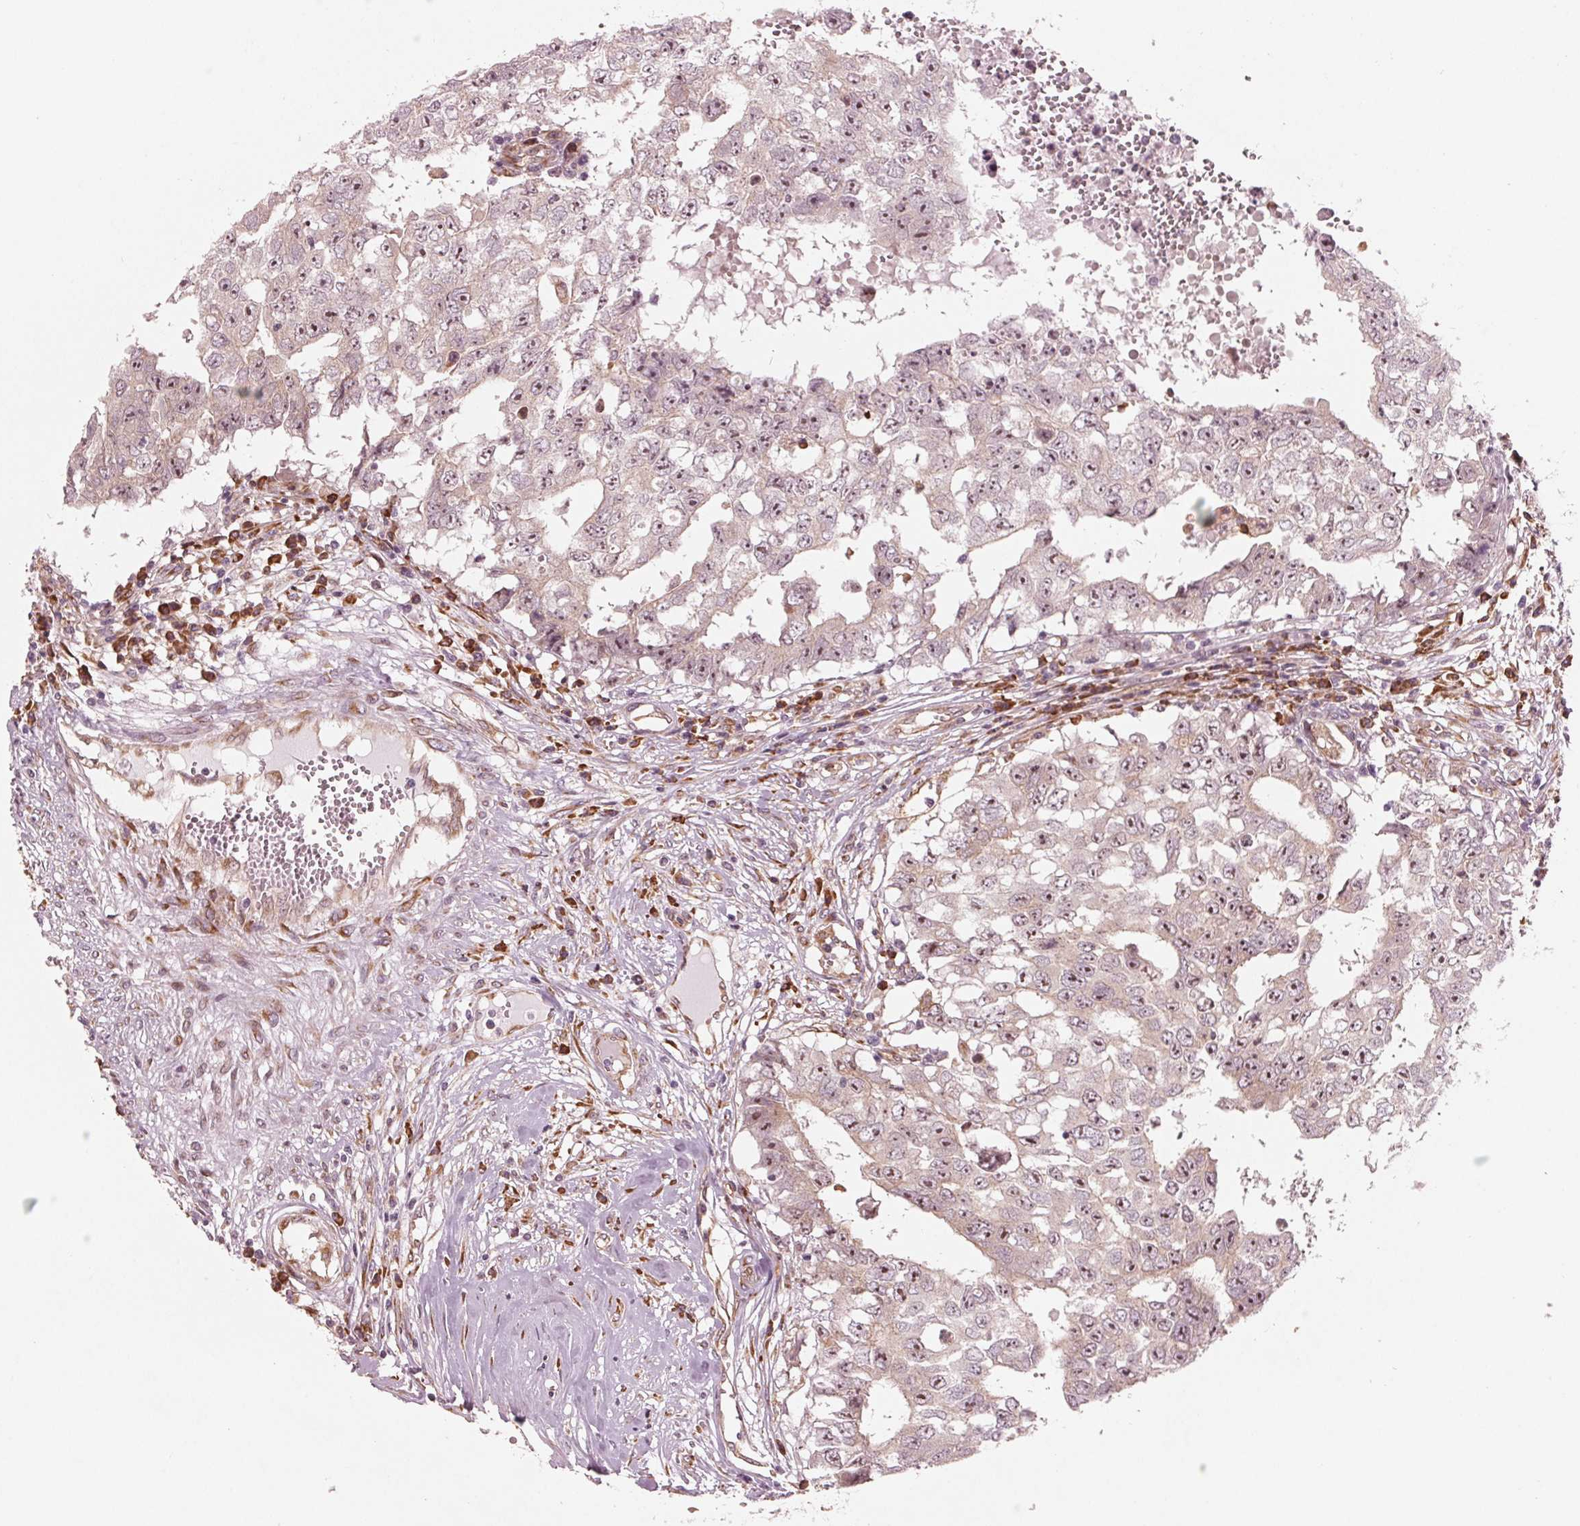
{"staining": {"intensity": "moderate", "quantity": "<25%", "location": "nuclear"}, "tissue": "testis cancer", "cell_type": "Tumor cells", "image_type": "cancer", "snomed": [{"axis": "morphology", "description": "Carcinoma, Embryonal, NOS"}, {"axis": "topography", "description": "Testis"}], "caption": "Immunohistochemistry (IHC) (DAB) staining of testis embryonal carcinoma displays moderate nuclear protein expression in about <25% of tumor cells.", "gene": "CMIP", "patient": {"sex": "male", "age": 36}}